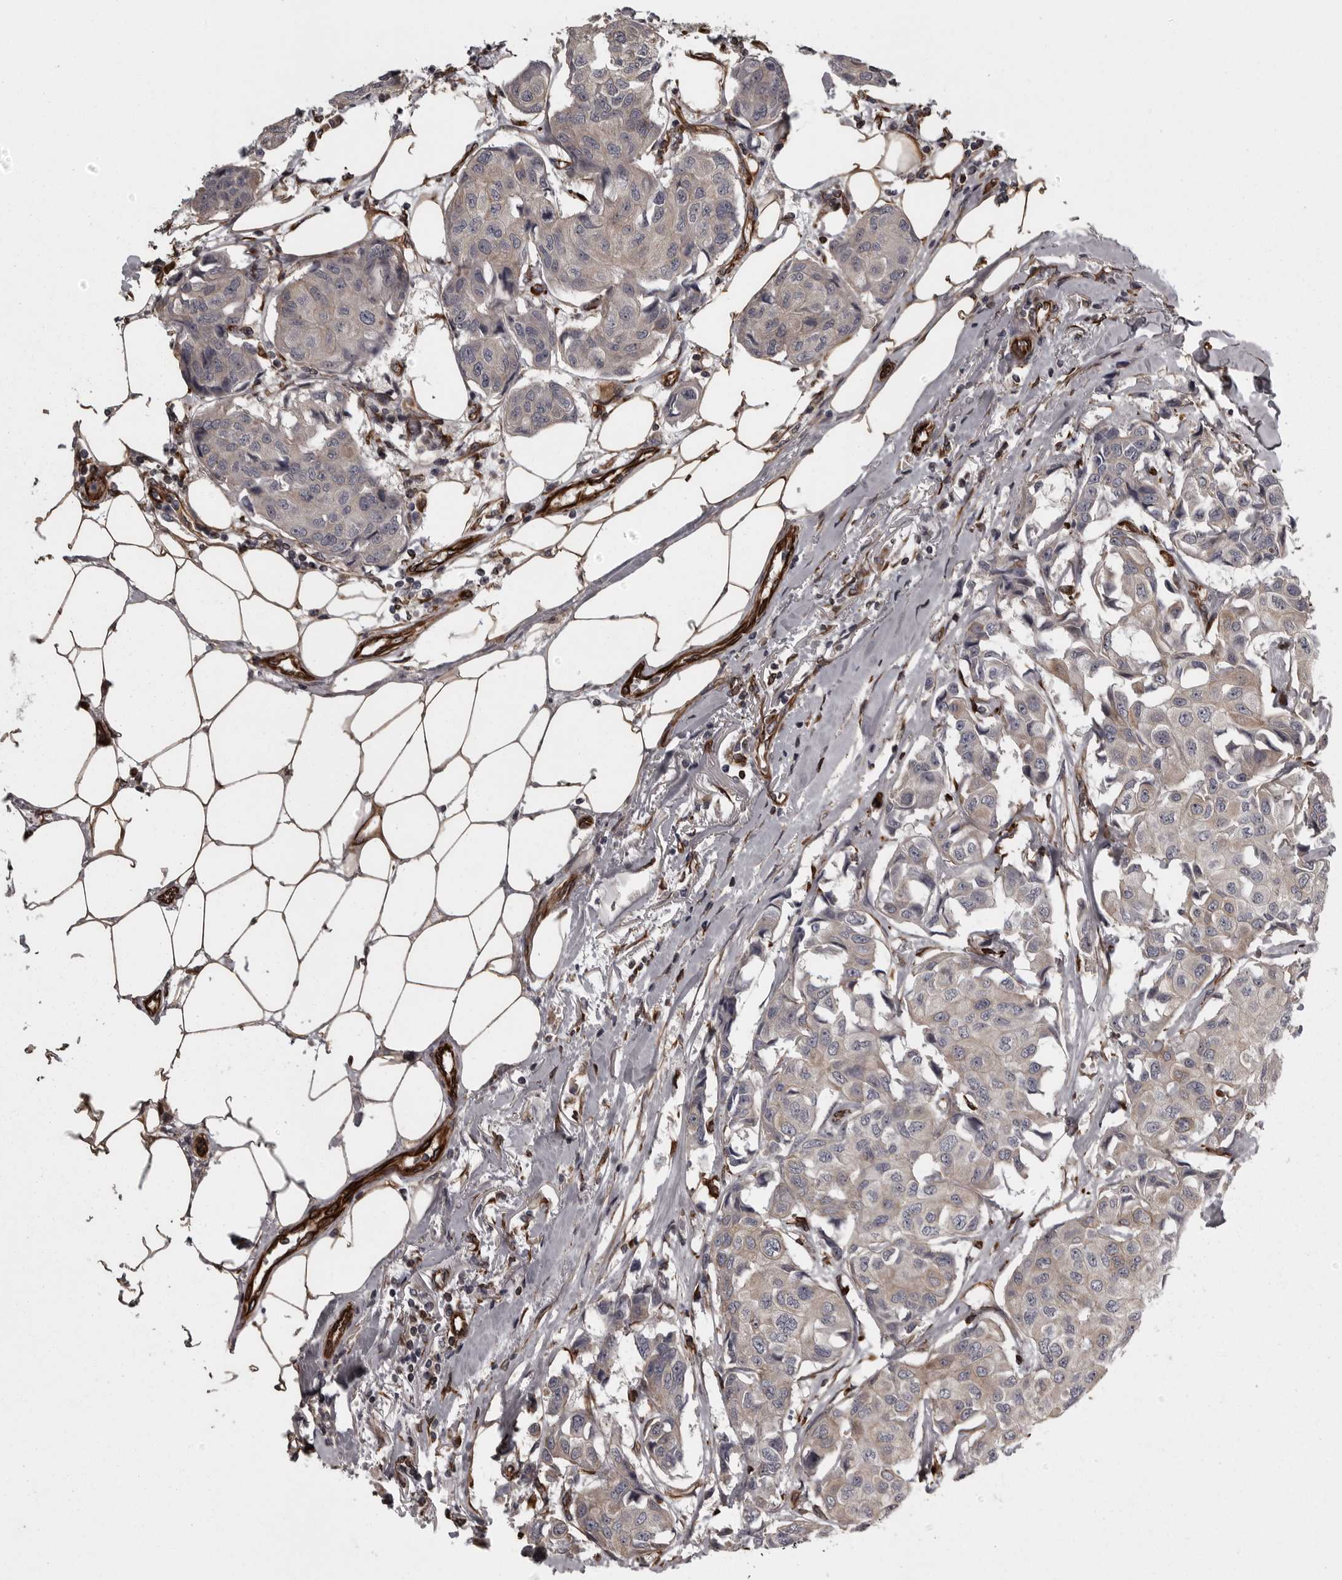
{"staining": {"intensity": "negative", "quantity": "none", "location": "none"}, "tissue": "breast cancer", "cell_type": "Tumor cells", "image_type": "cancer", "snomed": [{"axis": "morphology", "description": "Duct carcinoma"}, {"axis": "topography", "description": "Breast"}], "caption": "Breast infiltrating ductal carcinoma was stained to show a protein in brown. There is no significant expression in tumor cells.", "gene": "FAAP100", "patient": {"sex": "female", "age": 80}}